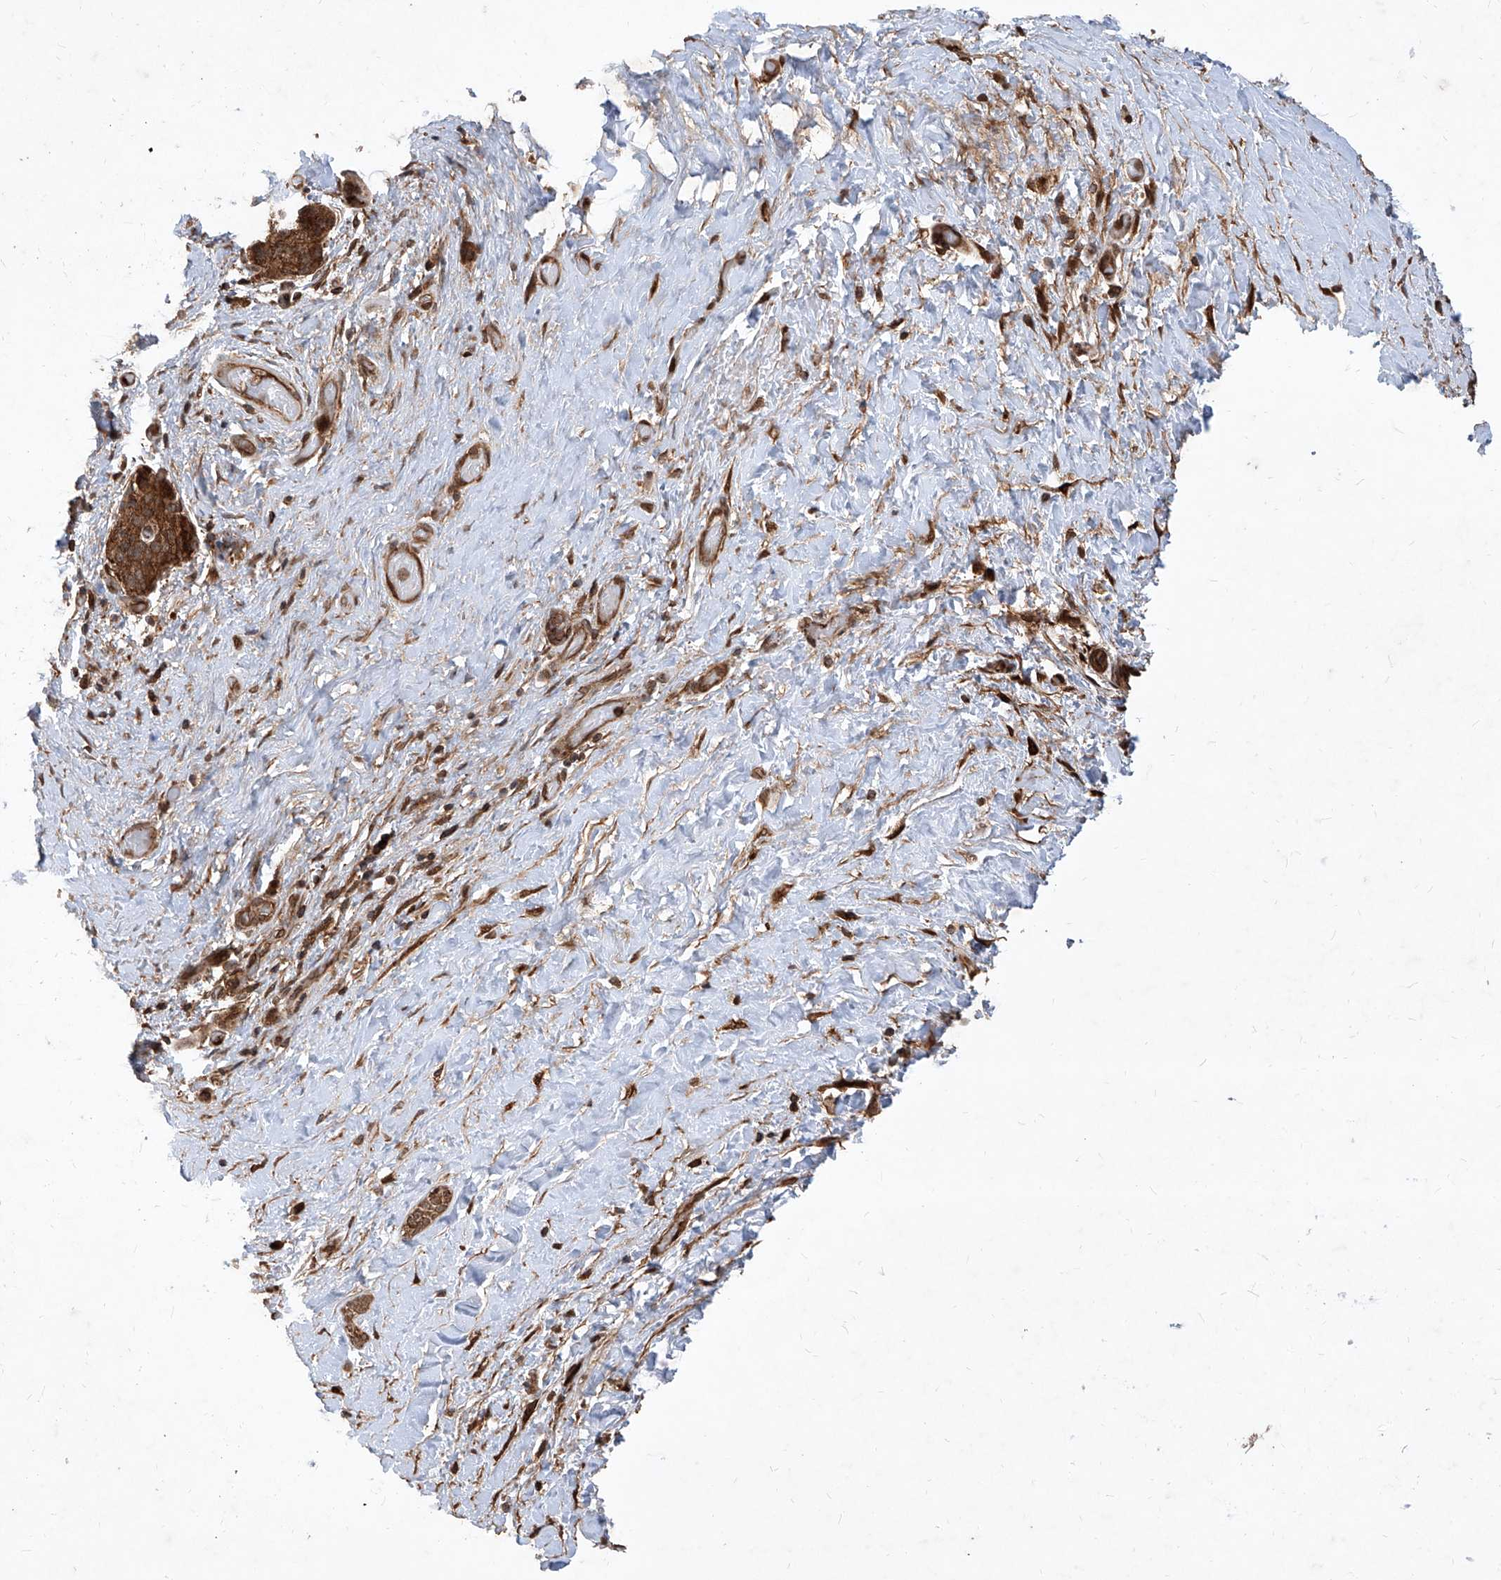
{"staining": {"intensity": "strong", "quantity": ">75%", "location": "cytoplasmic/membranous,nuclear"}, "tissue": "pancreatic cancer", "cell_type": "Tumor cells", "image_type": "cancer", "snomed": [{"axis": "morphology", "description": "Normal tissue, NOS"}, {"axis": "morphology", "description": "Adenocarcinoma, NOS"}, {"axis": "topography", "description": "Pancreas"}, {"axis": "topography", "description": "Peripheral nerve tissue"}], "caption": "IHC micrograph of neoplastic tissue: human pancreatic cancer (adenocarcinoma) stained using IHC exhibits high levels of strong protein expression localized specifically in the cytoplasmic/membranous and nuclear of tumor cells, appearing as a cytoplasmic/membranous and nuclear brown color.", "gene": "MAGED2", "patient": {"sex": "female", "age": 63}}